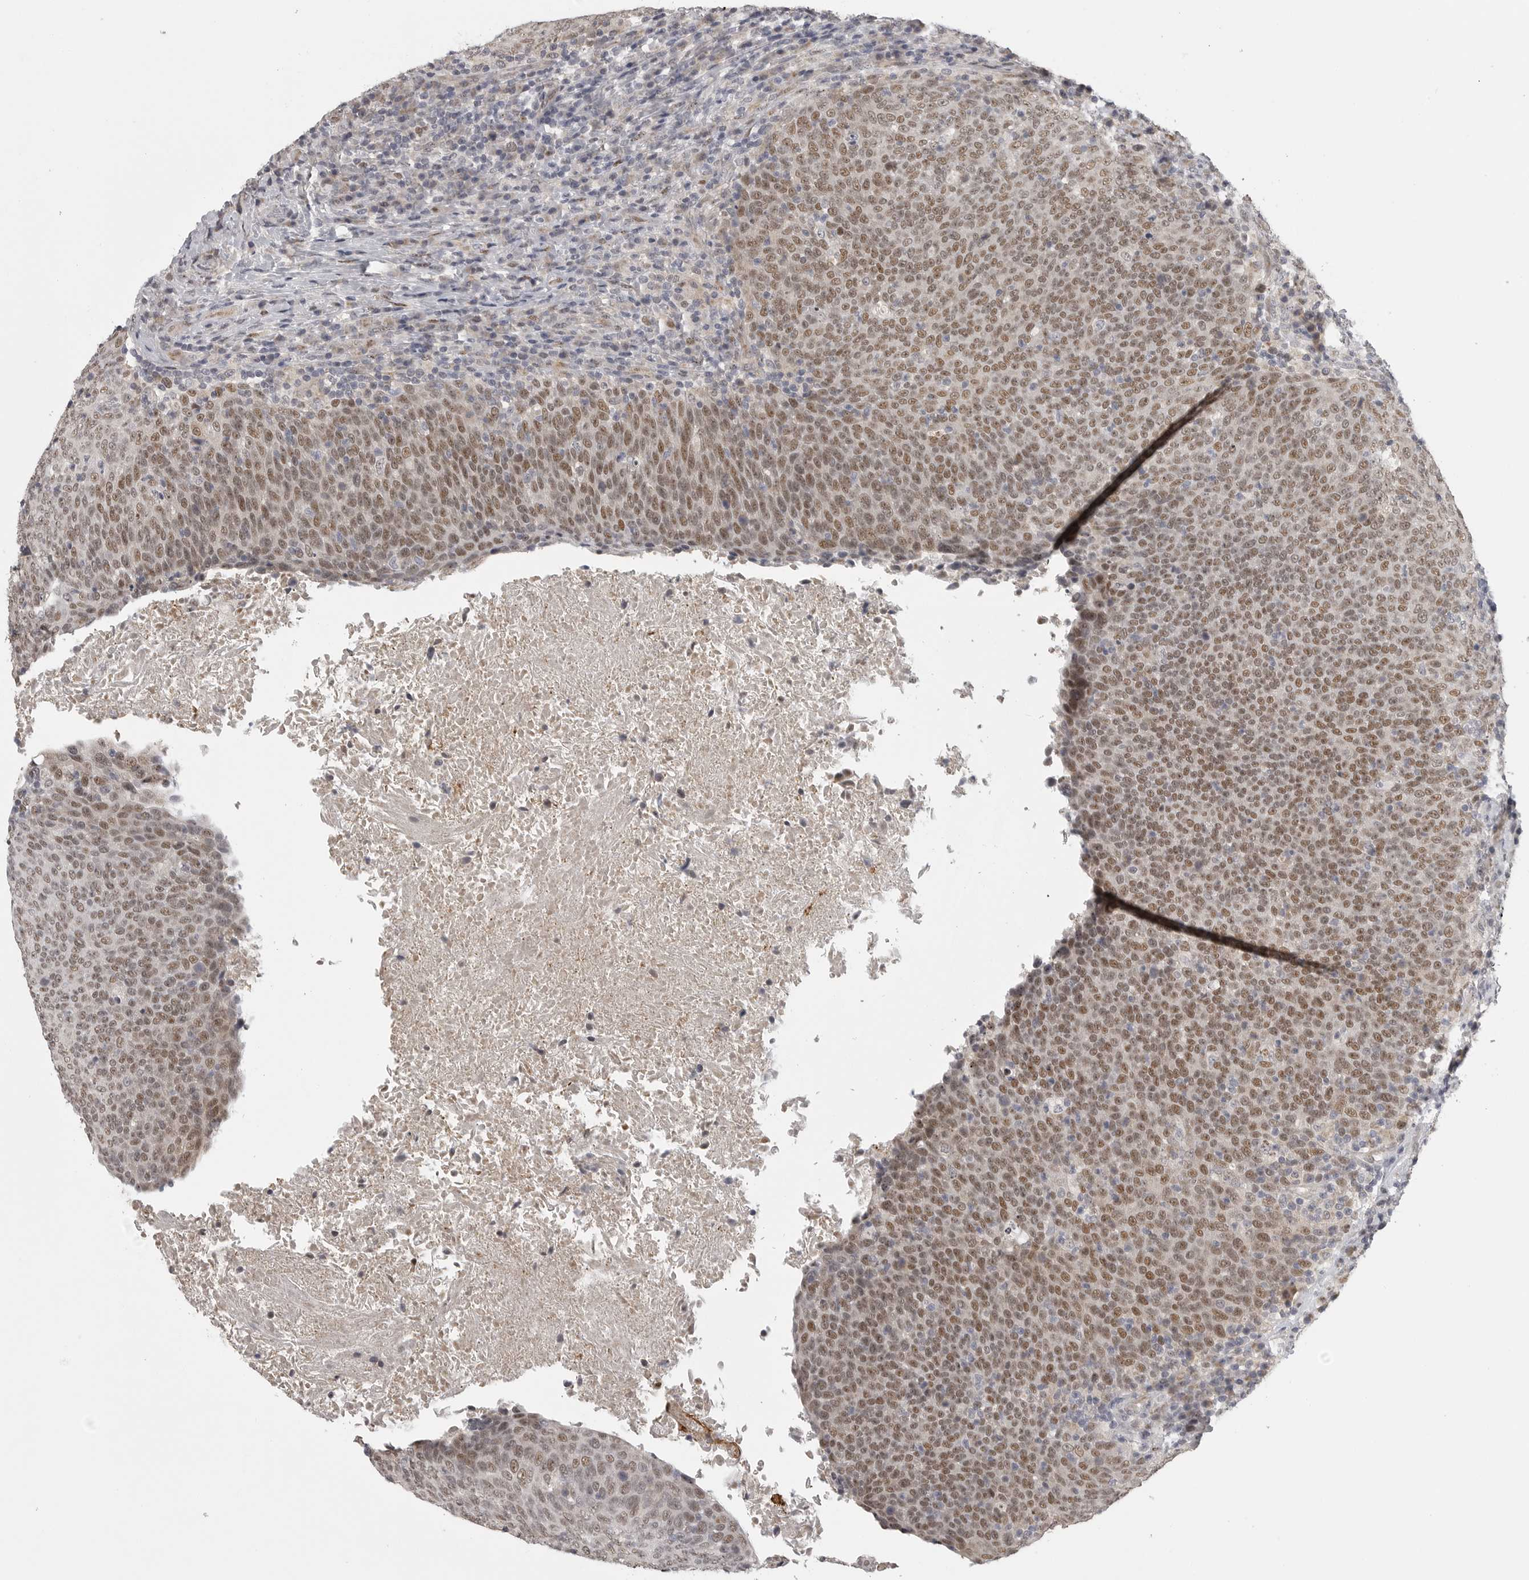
{"staining": {"intensity": "moderate", "quantity": ">75%", "location": "nuclear"}, "tissue": "head and neck cancer", "cell_type": "Tumor cells", "image_type": "cancer", "snomed": [{"axis": "morphology", "description": "Squamous cell carcinoma, NOS"}, {"axis": "morphology", "description": "Squamous cell carcinoma, metastatic, NOS"}, {"axis": "topography", "description": "Lymph node"}, {"axis": "topography", "description": "Head-Neck"}], "caption": "Squamous cell carcinoma (head and neck) stained with DAB (3,3'-diaminobenzidine) immunohistochemistry (IHC) shows medium levels of moderate nuclear expression in approximately >75% of tumor cells. (DAB = brown stain, brightfield microscopy at high magnification).", "gene": "POLE2", "patient": {"sex": "male", "age": 62}}